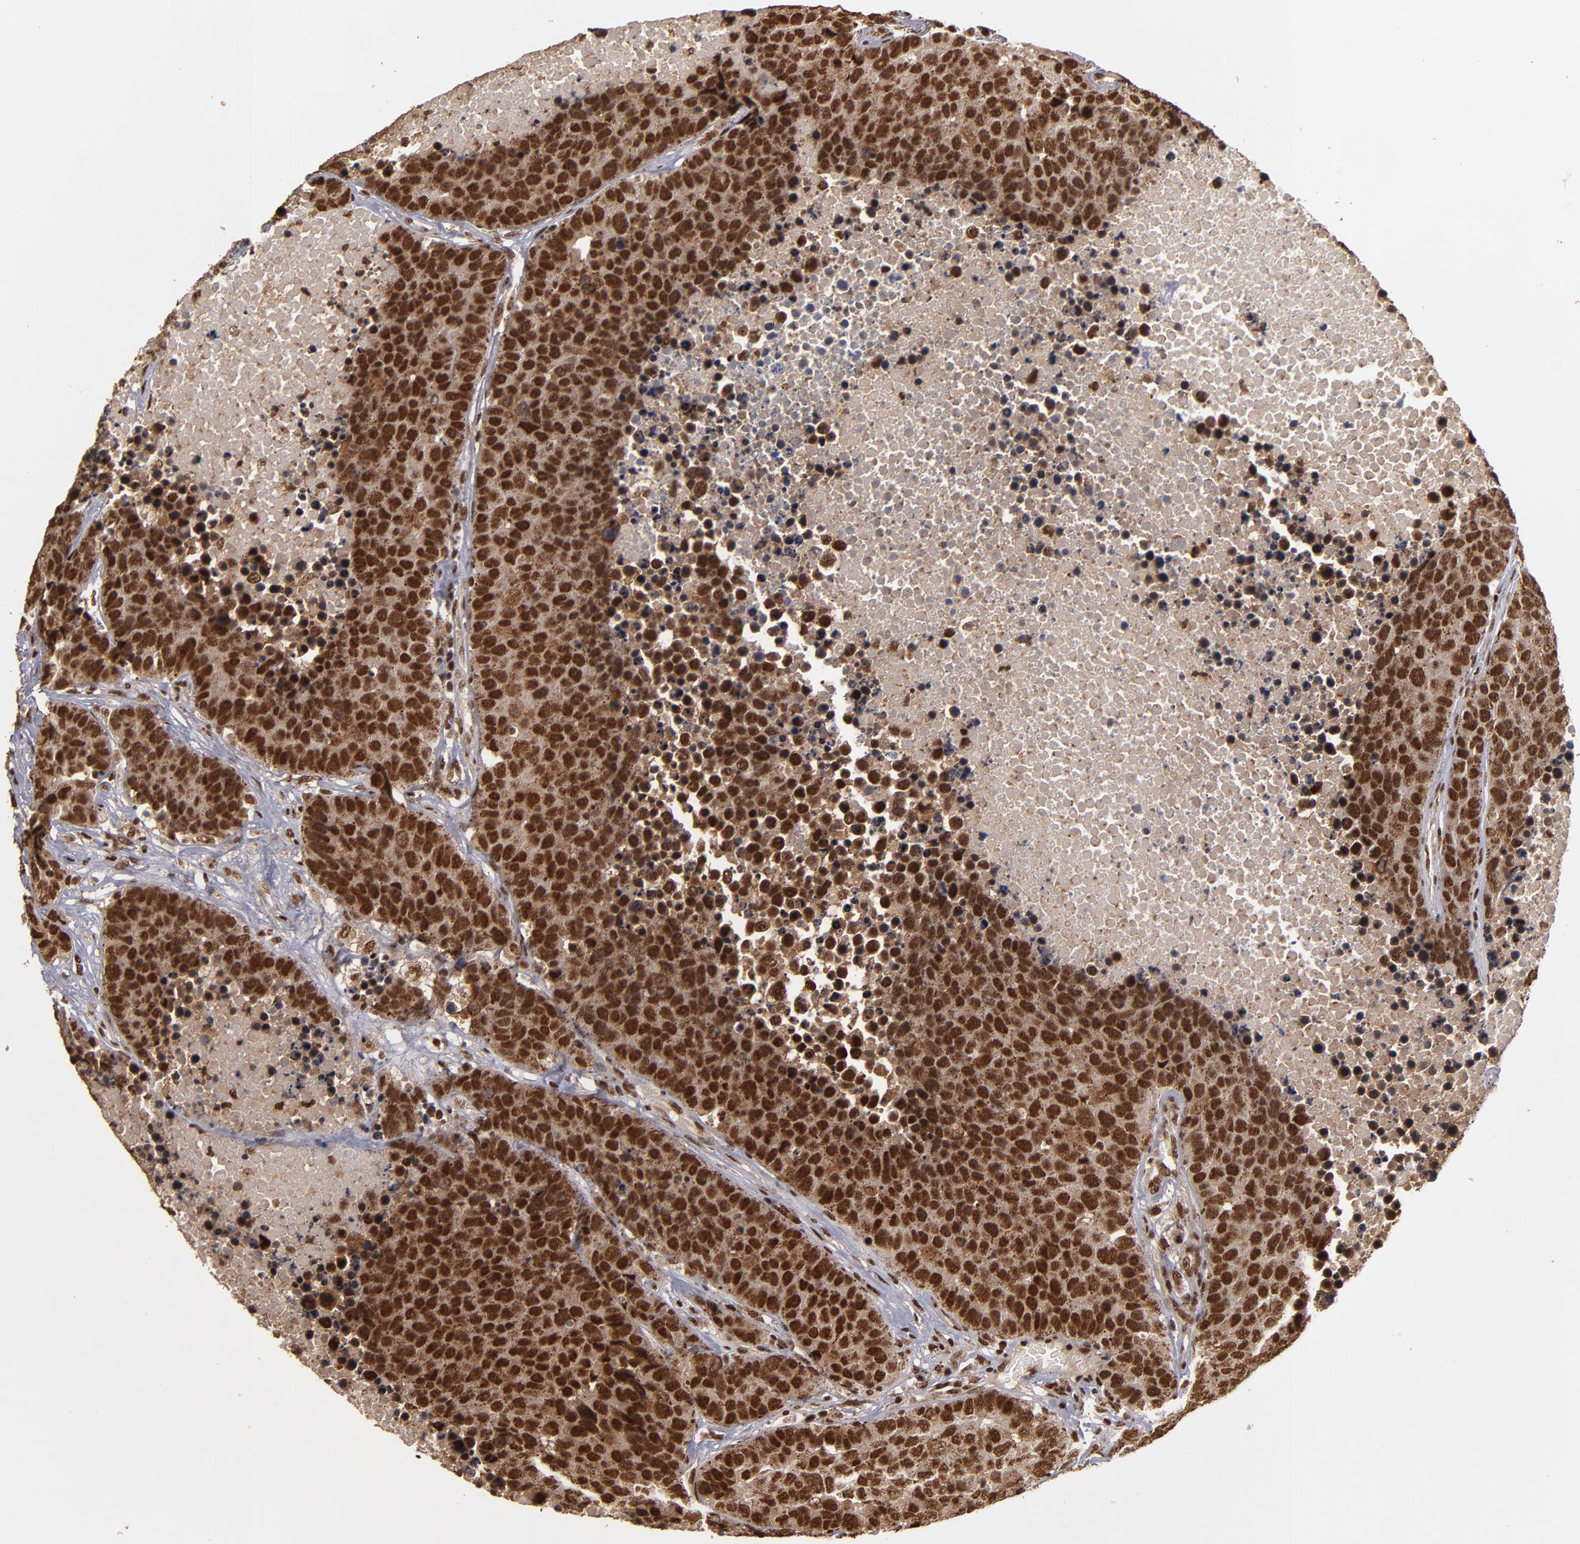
{"staining": {"intensity": "strong", "quantity": ">75%", "location": "cytoplasmic/membranous,nuclear"}, "tissue": "carcinoid", "cell_type": "Tumor cells", "image_type": "cancer", "snomed": [{"axis": "morphology", "description": "Carcinoid, malignant, NOS"}, {"axis": "topography", "description": "Lung"}], "caption": "The photomicrograph shows a brown stain indicating the presence of a protein in the cytoplasmic/membranous and nuclear of tumor cells in carcinoid.", "gene": "SNW1", "patient": {"sex": "male", "age": 60}}